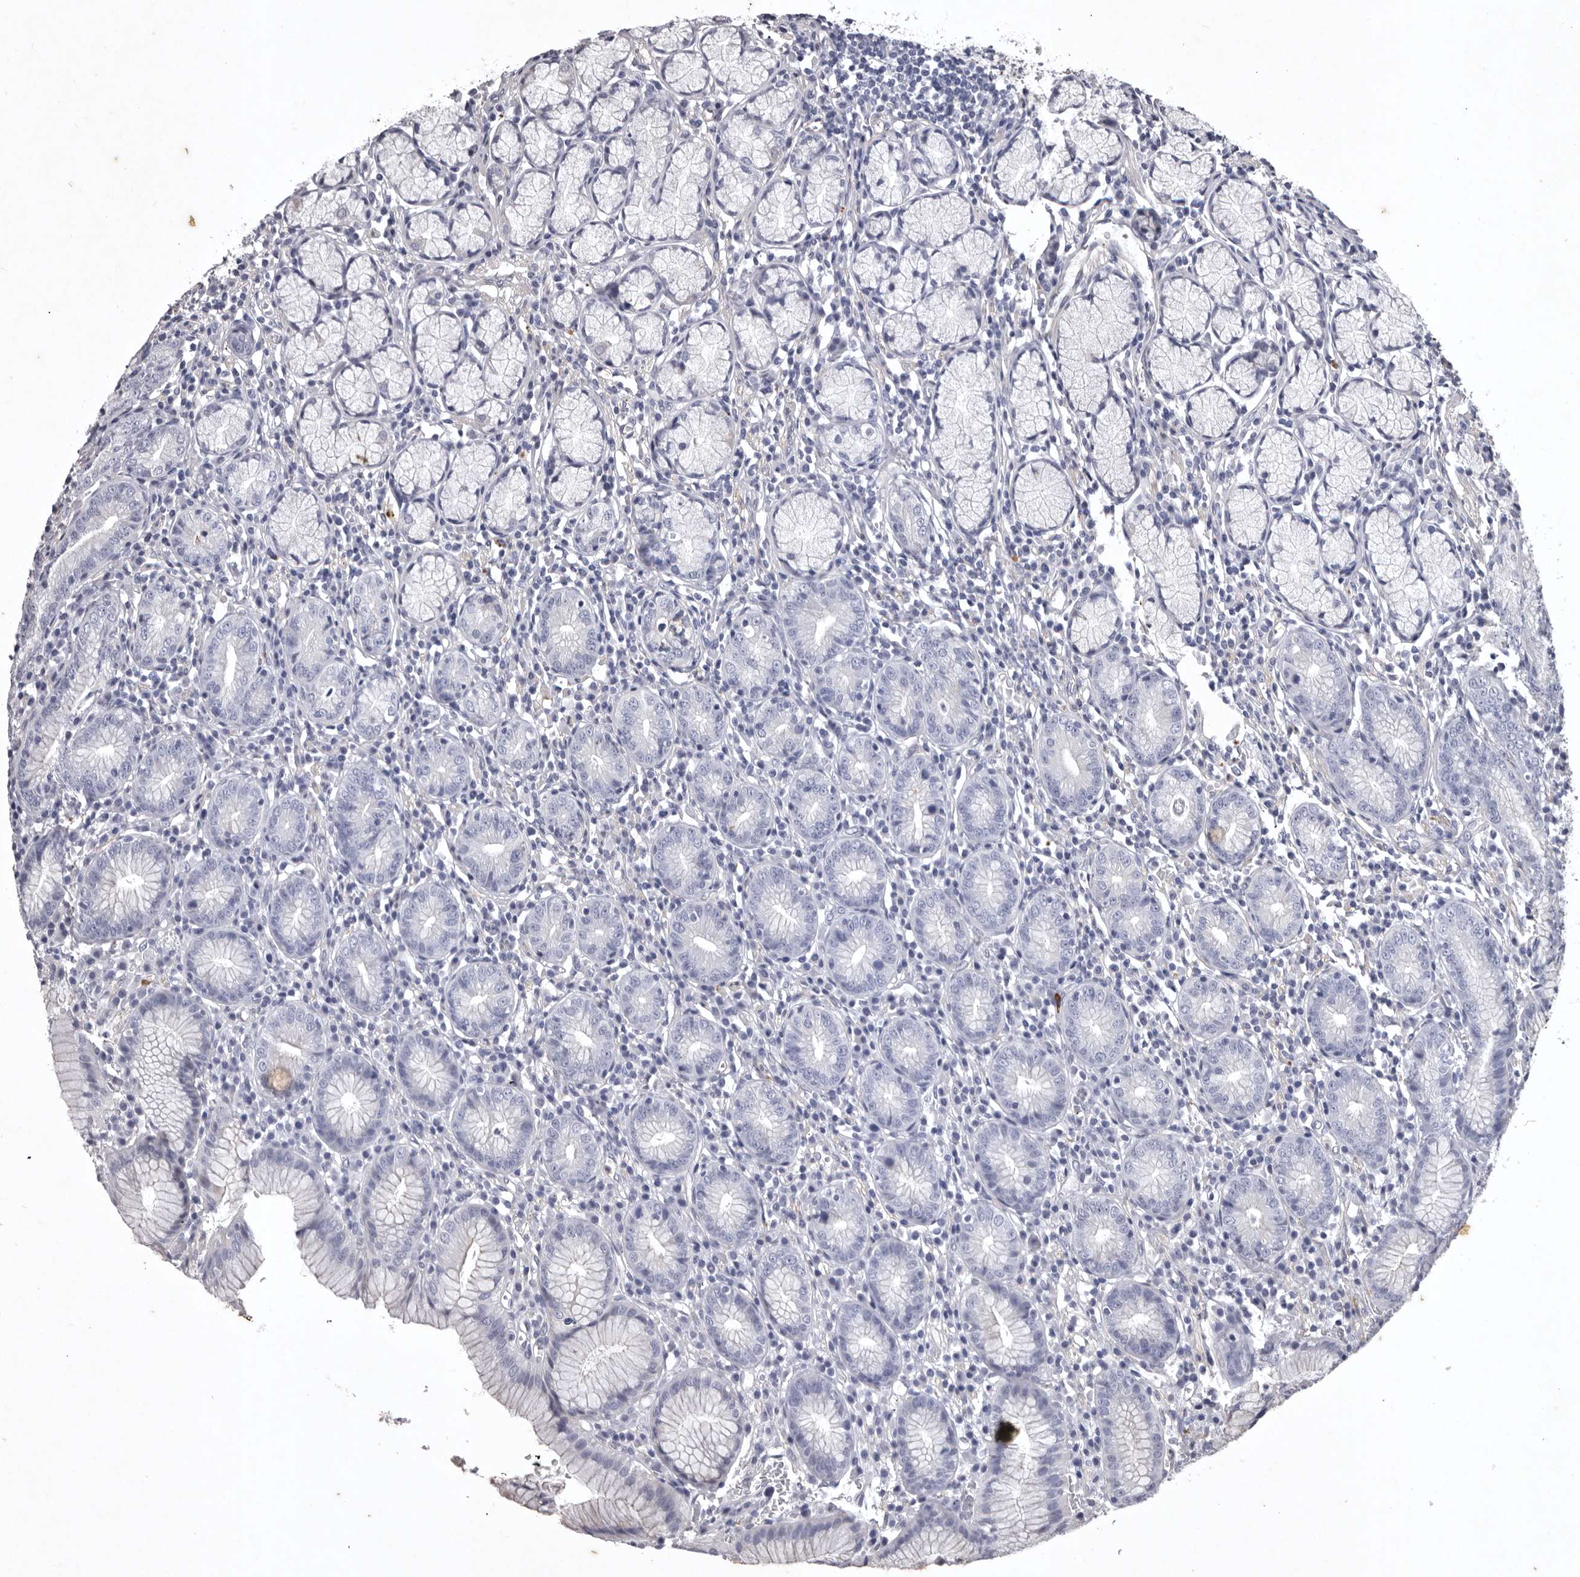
{"staining": {"intensity": "weak", "quantity": "<25%", "location": "cytoplasmic/membranous"}, "tissue": "stomach", "cell_type": "Glandular cells", "image_type": "normal", "snomed": [{"axis": "morphology", "description": "Normal tissue, NOS"}, {"axis": "topography", "description": "Stomach"}], "caption": "Image shows no significant protein positivity in glandular cells of benign stomach.", "gene": "NKAIN4", "patient": {"sex": "male", "age": 55}}